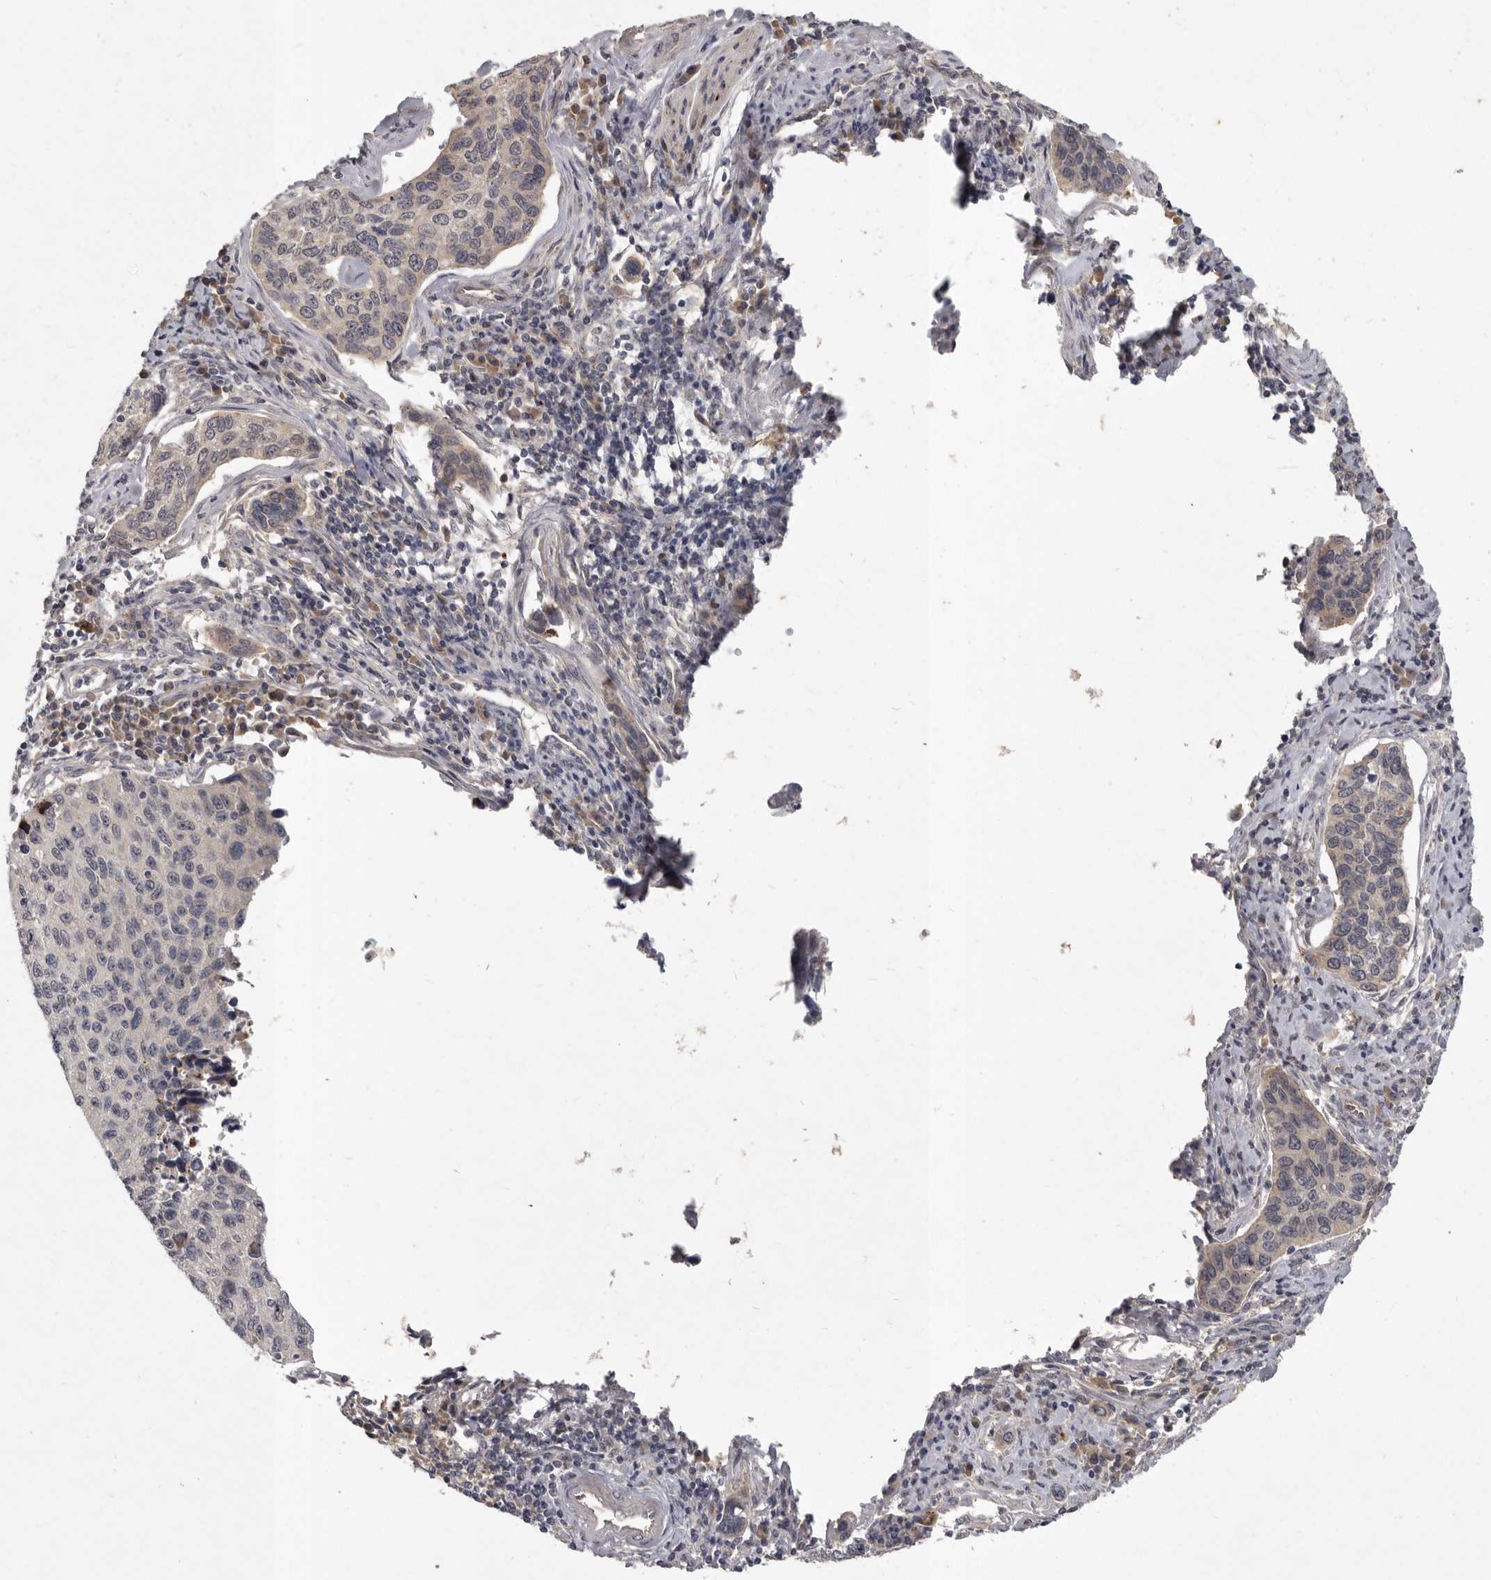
{"staining": {"intensity": "negative", "quantity": "none", "location": "none"}, "tissue": "cervical cancer", "cell_type": "Tumor cells", "image_type": "cancer", "snomed": [{"axis": "morphology", "description": "Squamous cell carcinoma, NOS"}, {"axis": "topography", "description": "Cervix"}], "caption": "Tumor cells show no significant protein positivity in squamous cell carcinoma (cervical).", "gene": "SLC22A1", "patient": {"sex": "female", "age": 53}}